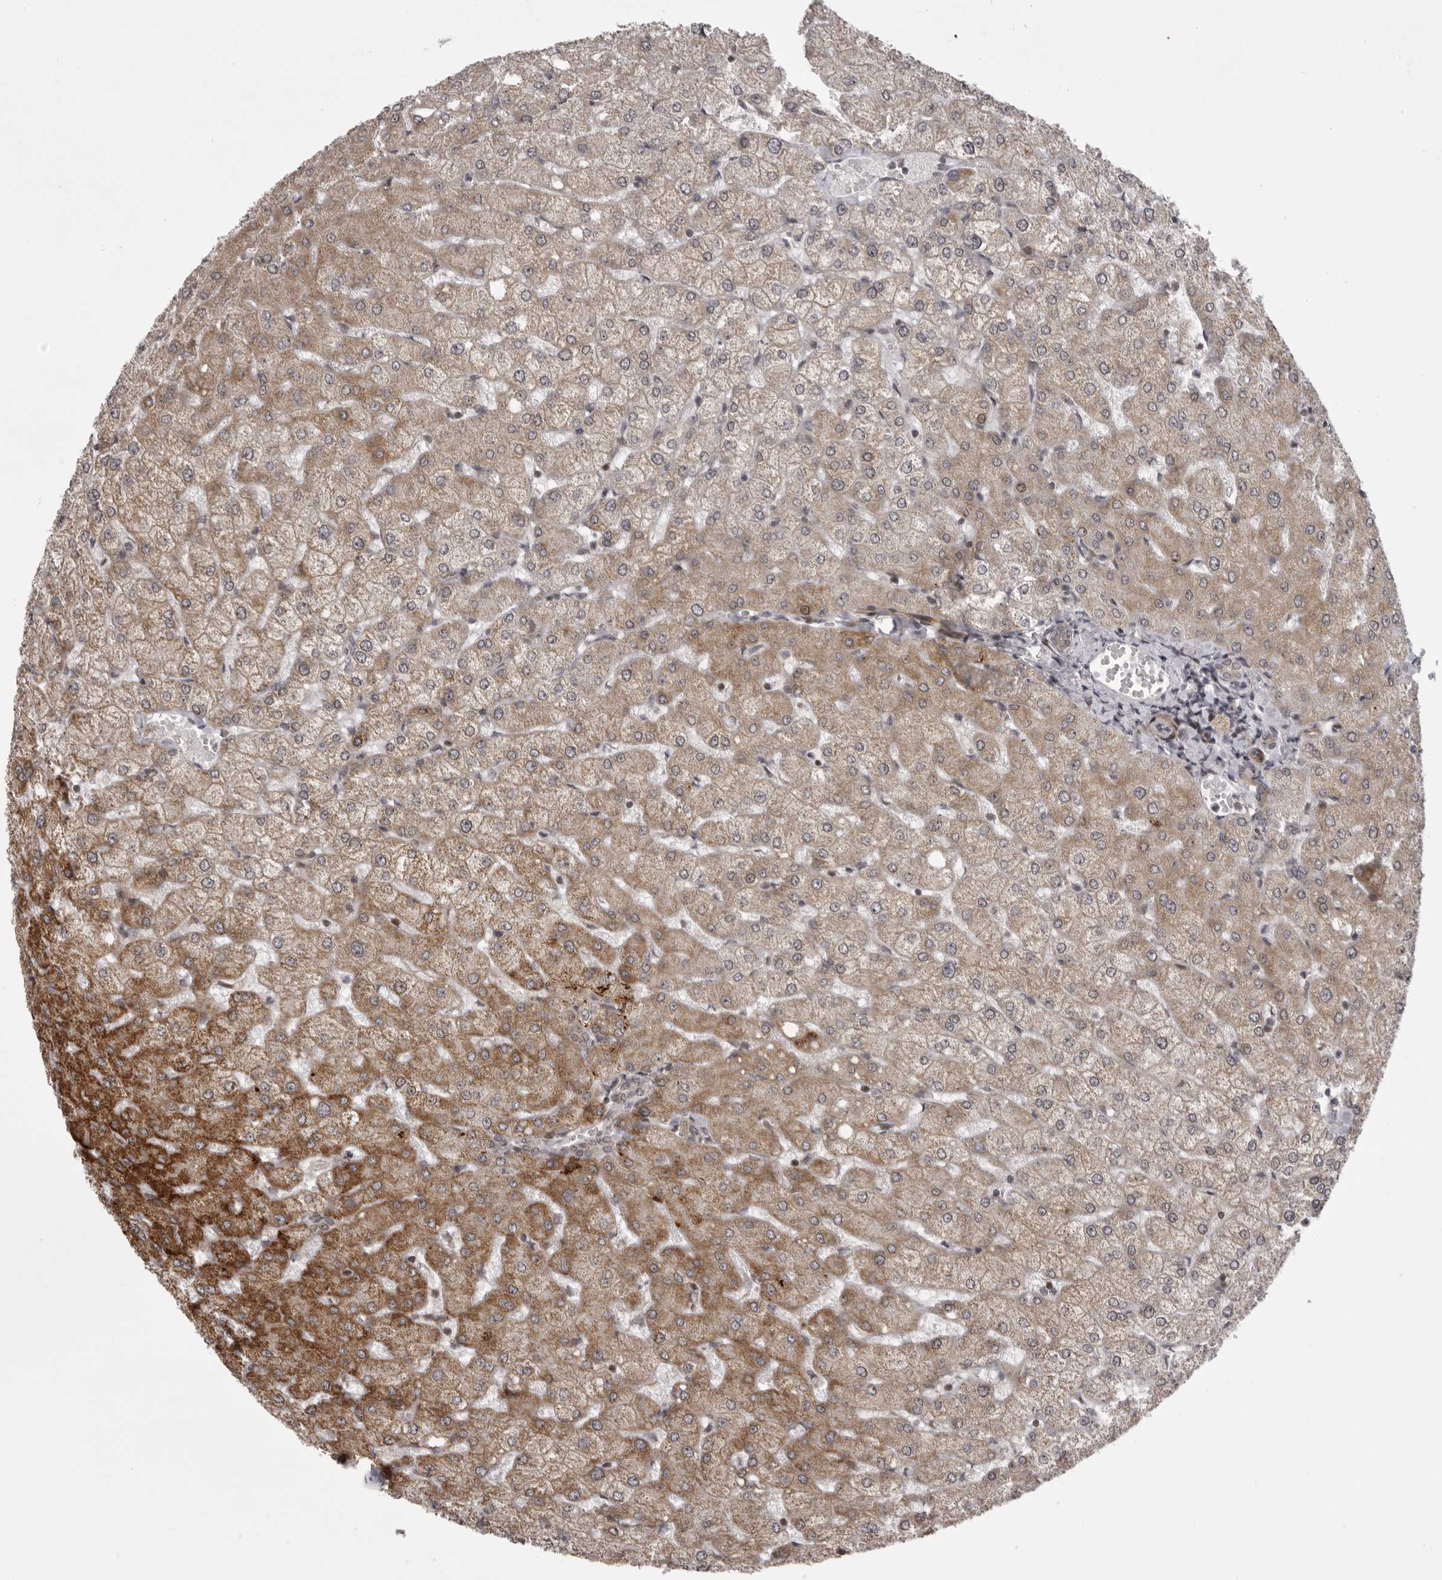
{"staining": {"intensity": "negative", "quantity": "none", "location": "none"}, "tissue": "liver", "cell_type": "Cholangiocytes", "image_type": "normal", "snomed": [{"axis": "morphology", "description": "Normal tissue, NOS"}, {"axis": "topography", "description": "Liver"}], "caption": "The histopathology image reveals no staining of cholangiocytes in benign liver.", "gene": "C1orf109", "patient": {"sex": "female", "age": 54}}